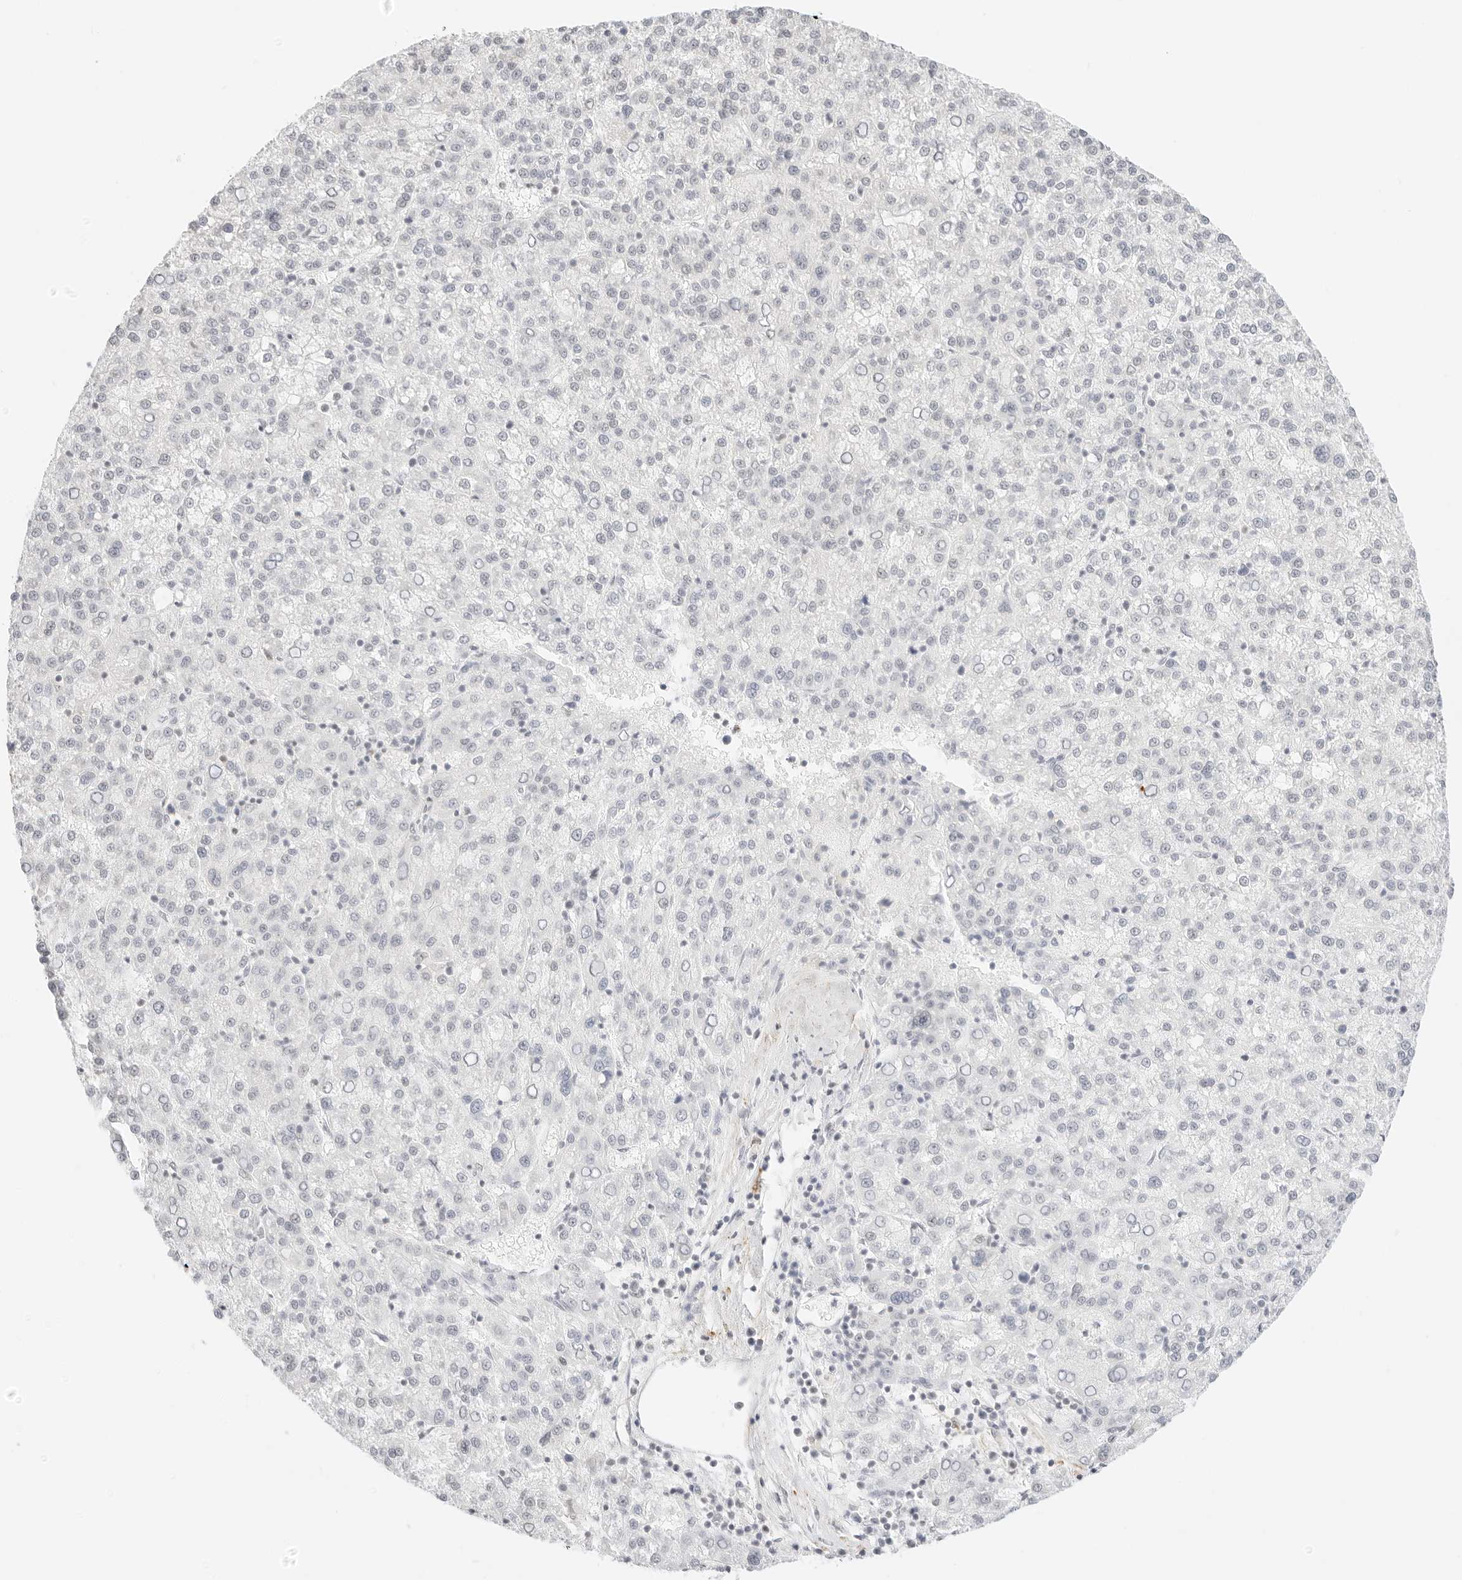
{"staining": {"intensity": "negative", "quantity": "none", "location": "none"}, "tissue": "liver cancer", "cell_type": "Tumor cells", "image_type": "cancer", "snomed": [{"axis": "morphology", "description": "Carcinoma, Hepatocellular, NOS"}, {"axis": "topography", "description": "Liver"}], "caption": "Protein analysis of liver hepatocellular carcinoma exhibits no significant staining in tumor cells.", "gene": "FBLN5", "patient": {"sex": "female", "age": 58}}